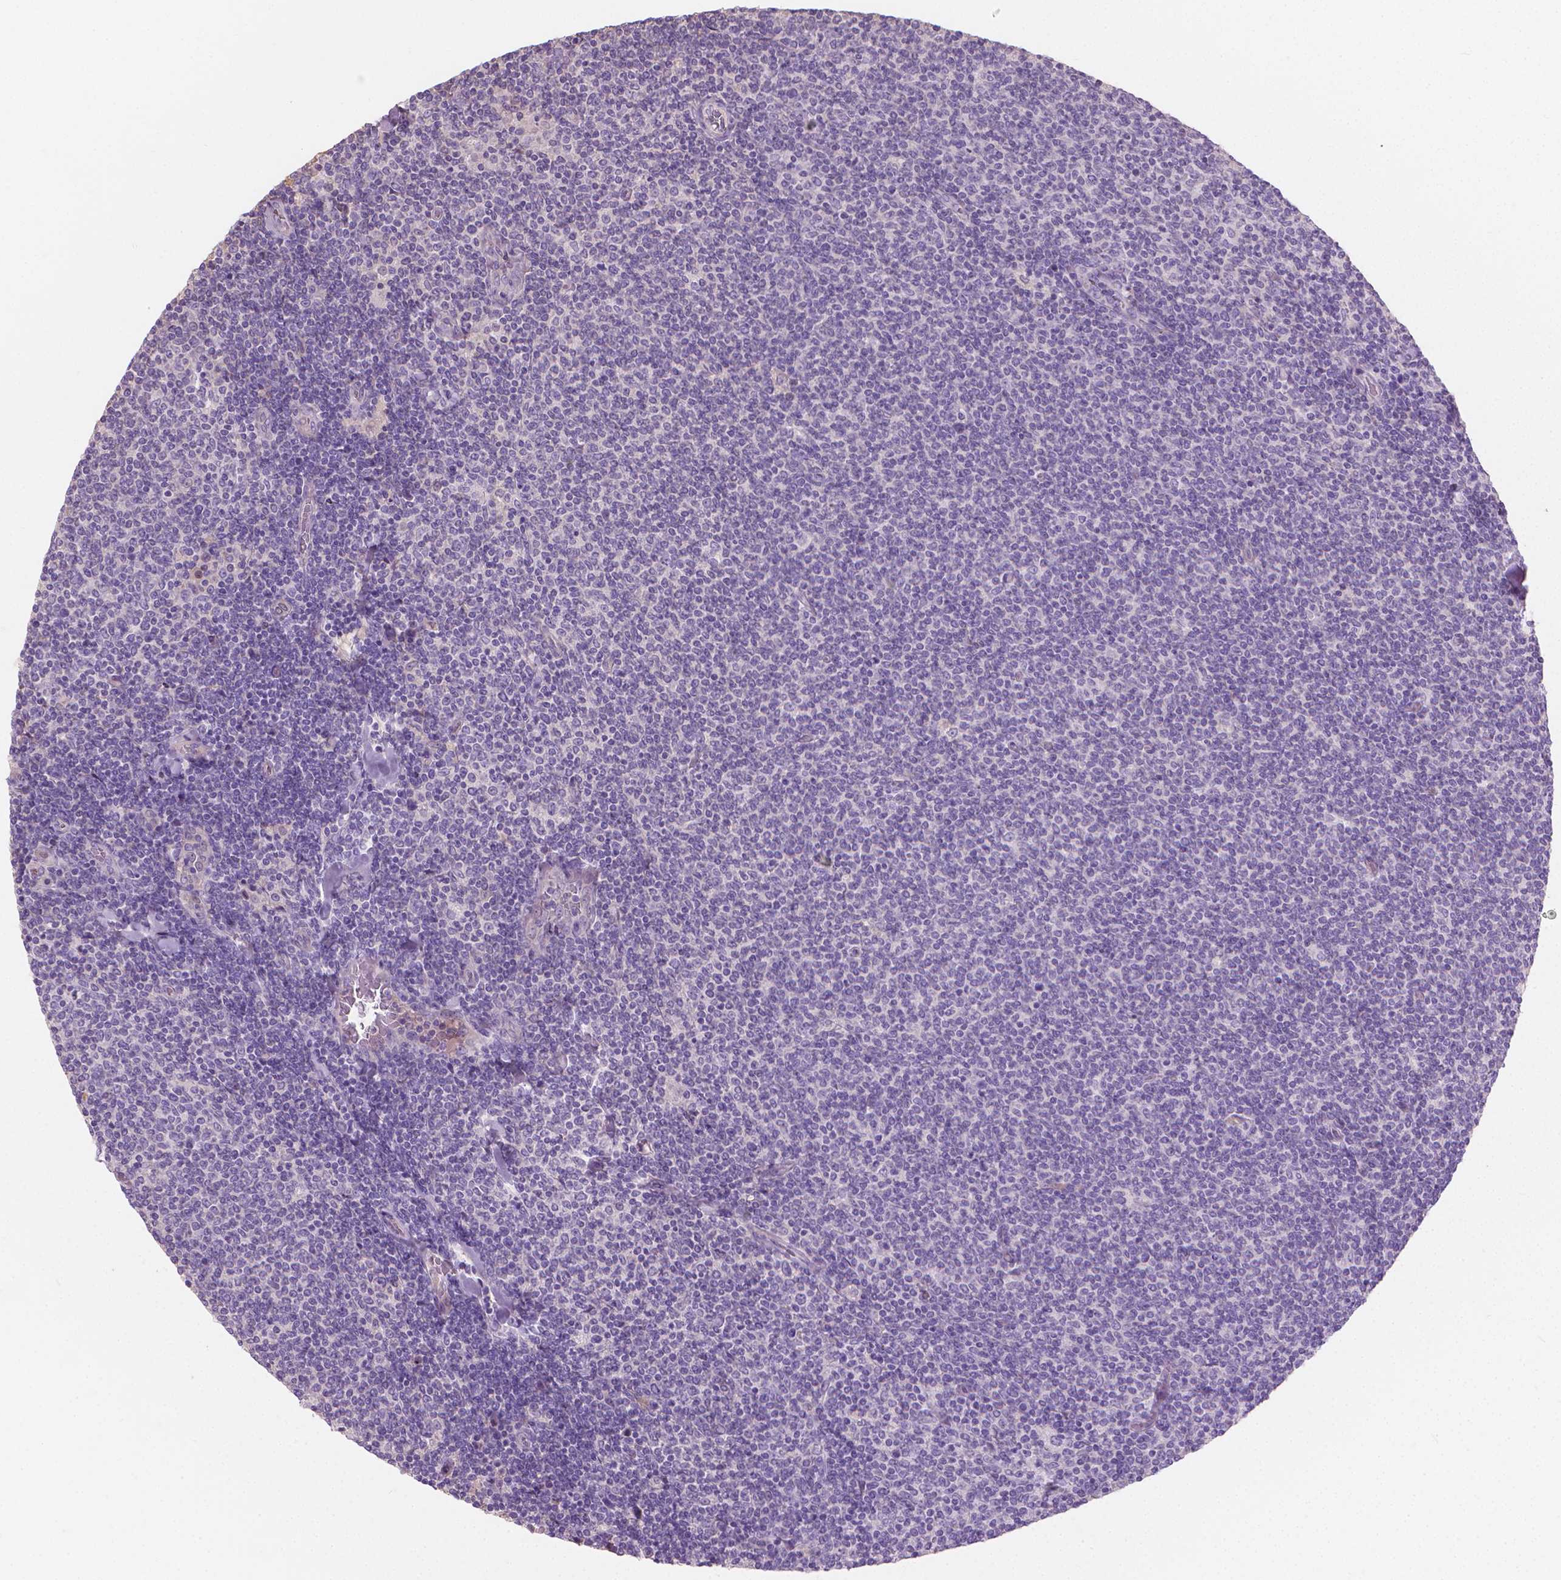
{"staining": {"intensity": "negative", "quantity": "none", "location": "none"}, "tissue": "lymphoma", "cell_type": "Tumor cells", "image_type": "cancer", "snomed": [{"axis": "morphology", "description": "Malignant lymphoma, non-Hodgkin's type, Low grade"}, {"axis": "topography", "description": "Lymph node"}], "caption": "Human lymphoma stained for a protein using immunohistochemistry displays no positivity in tumor cells.", "gene": "CABCOCO1", "patient": {"sex": "male", "age": 52}}